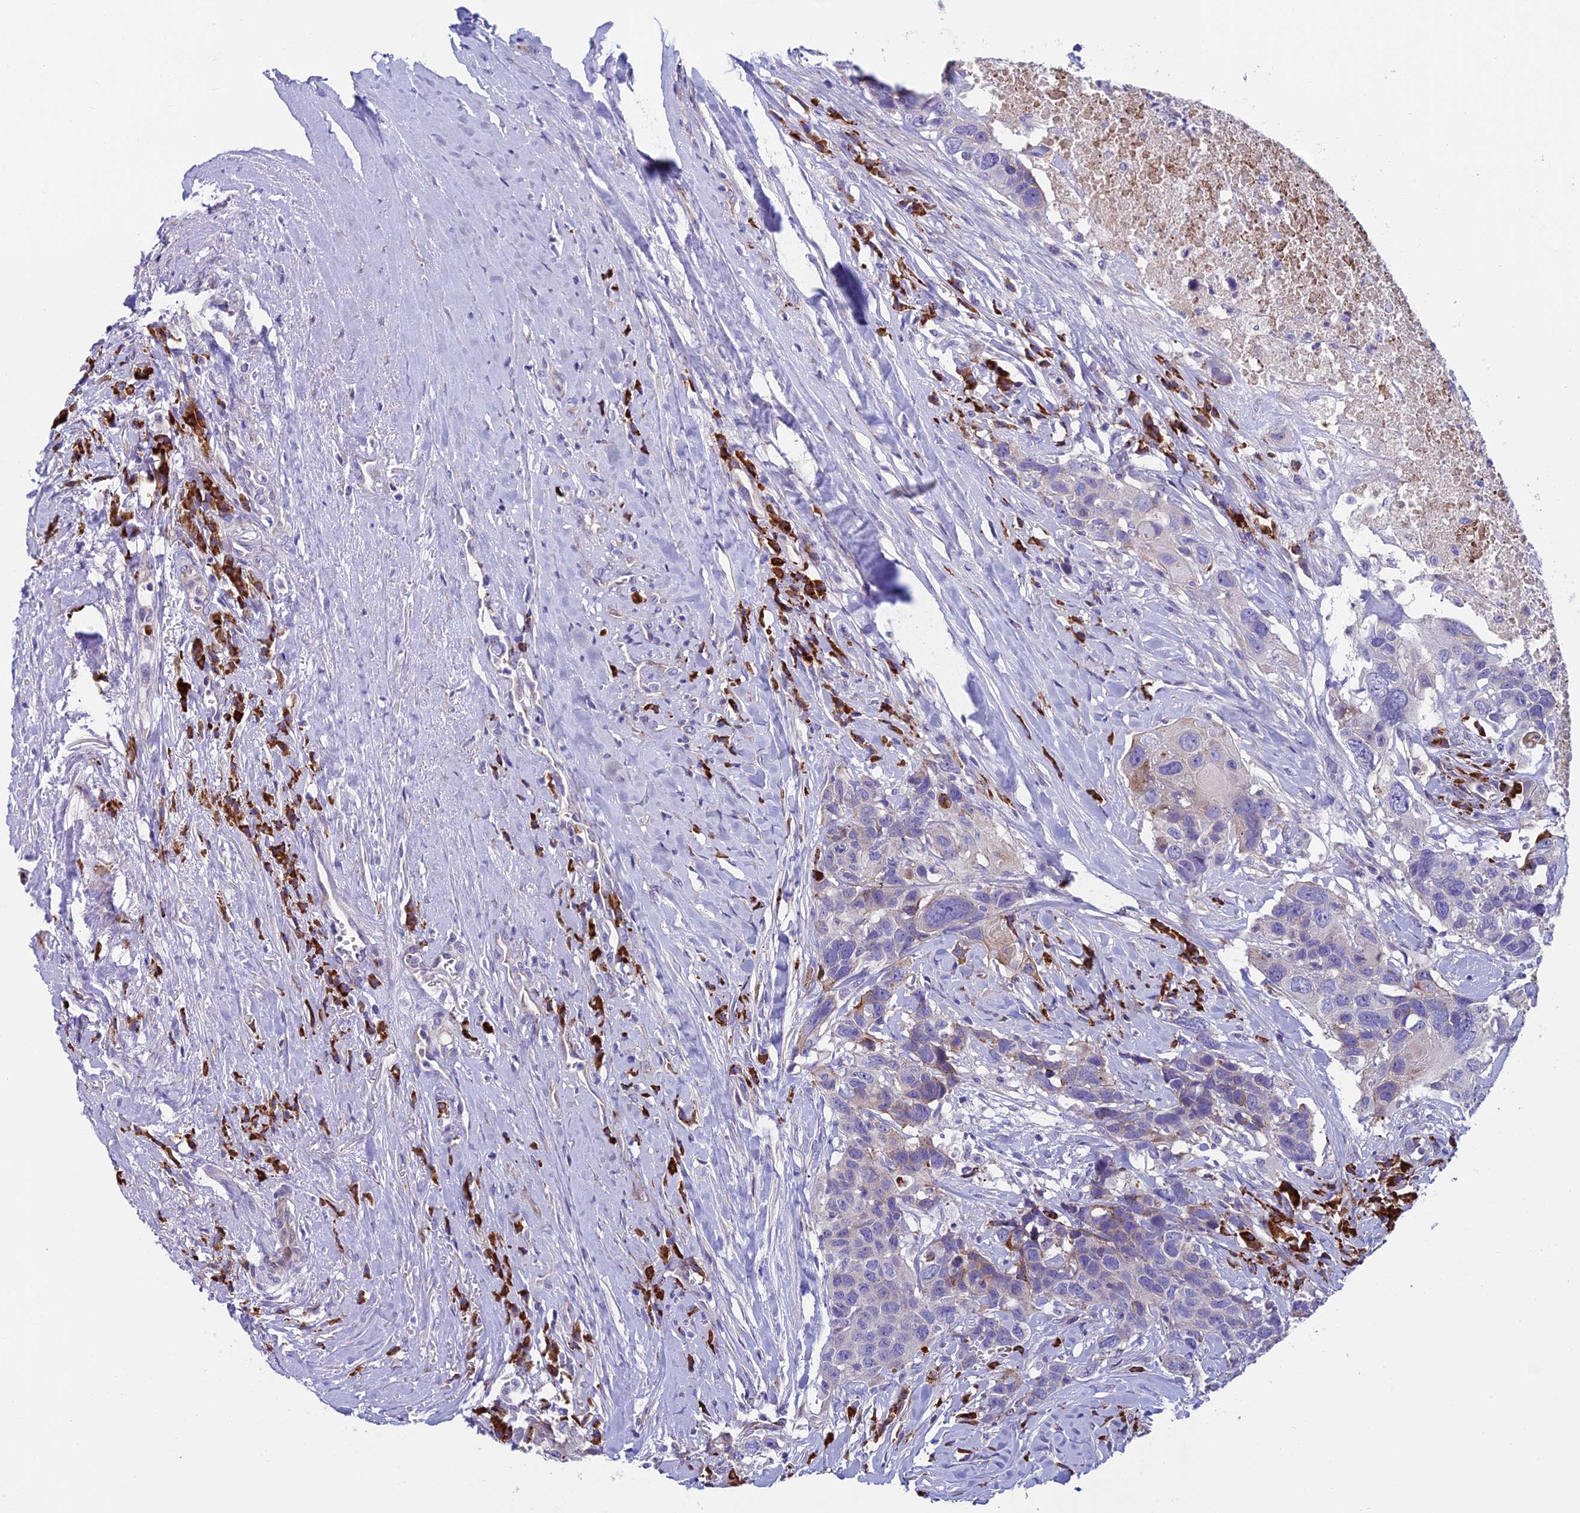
{"staining": {"intensity": "weak", "quantity": "<25%", "location": "cytoplasmic/membranous"}, "tissue": "head and neck cancer", "cell_type": "Tumor cells", "image_type": "cancer", "snomed": [{"axis": "morphology", "description": "Squamous cell carcinoma, NOS"}, {"axis": "topography", "description": "Head-Neck"}], "caption": "The IHC image has no significant positivity in tumor cells of head and neck cancer (squamous cell carcinoma) tissue. (DAB (3,3'-diaminobenzidine) immunohistochemistry with hematoxylin counter stain).", "gene": "MACIR", "patient": {"sex": "male", "age": 66}}